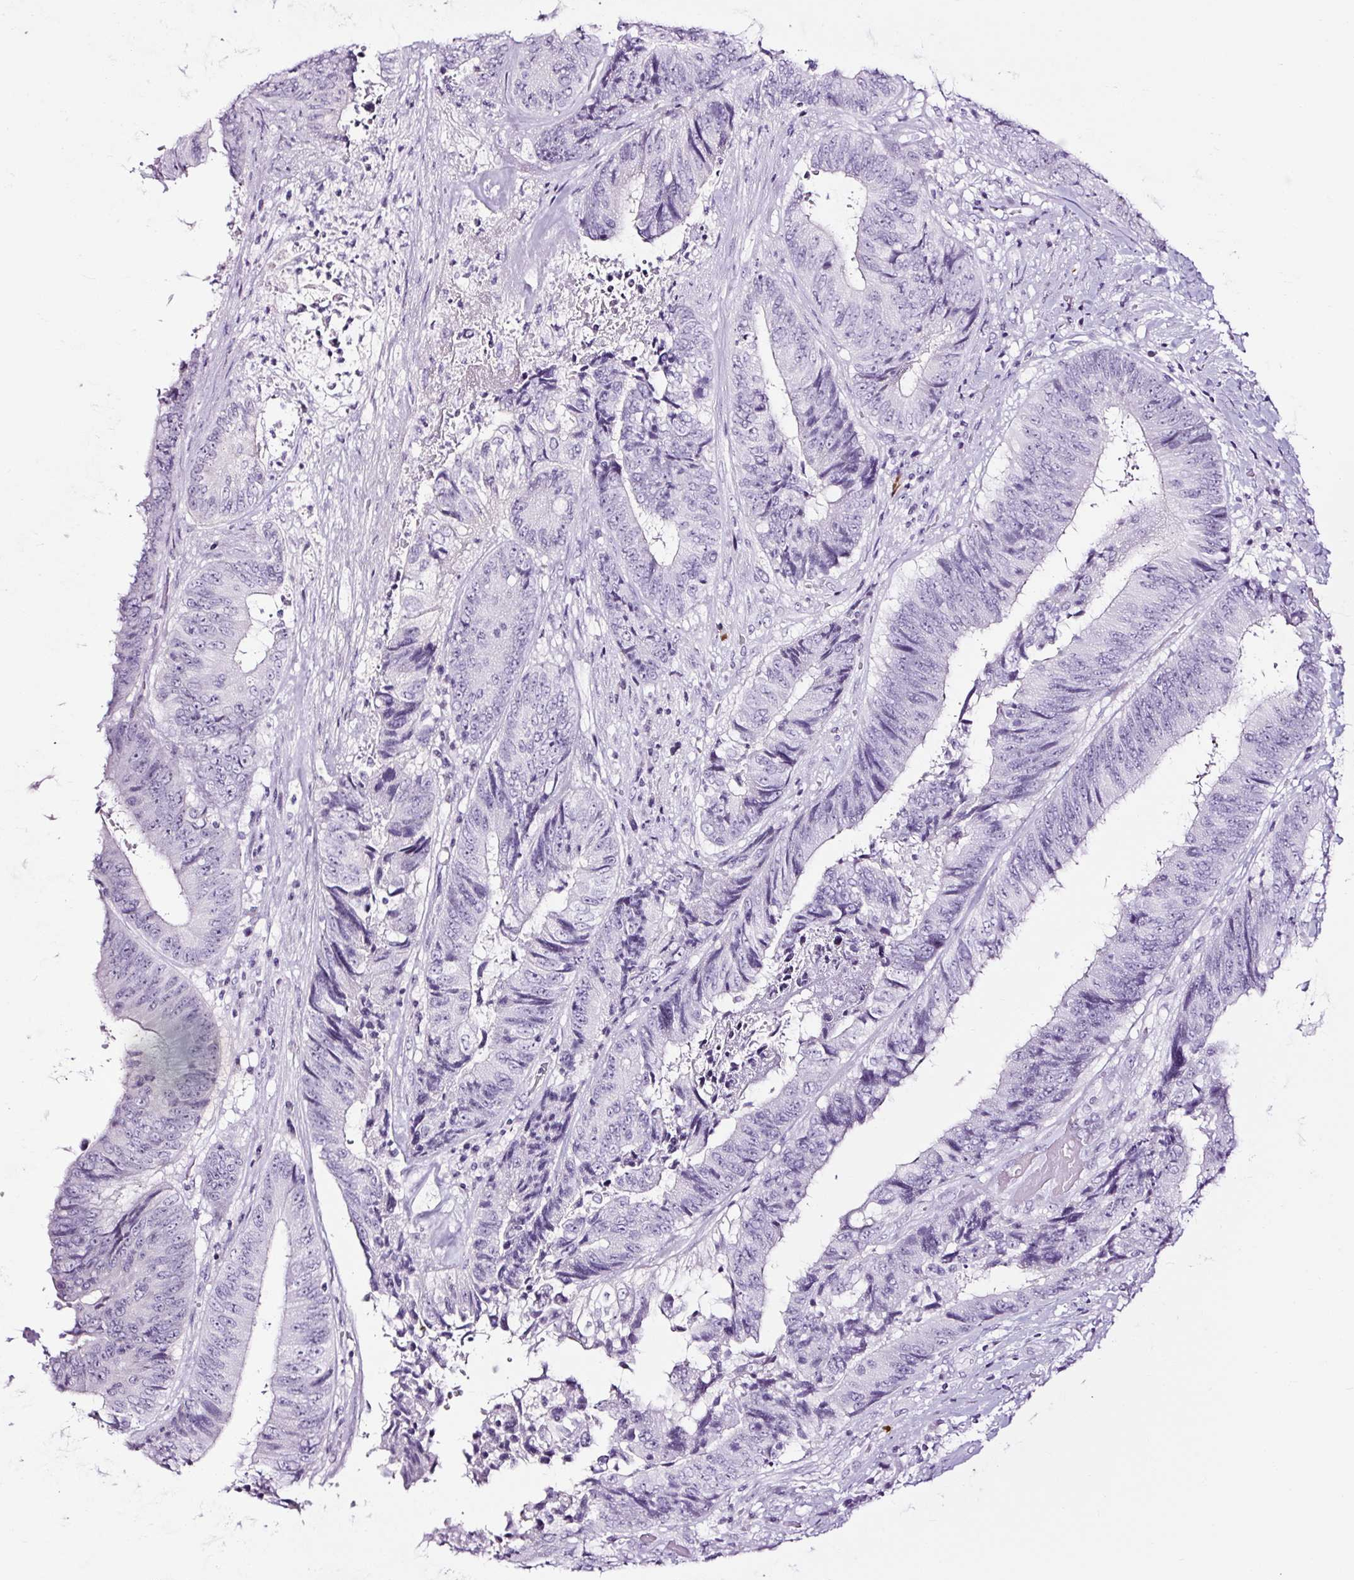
{"staining": {"intensity": "negative", "quantity": "none", "location": "none"}, "tissue": "colorectal cancer", "cell_type": "Tumor cells", "image_type": "cancer", "snomed": [{"axis": "morphology", "description": "Adenocarcinoma, NOS"}, {"axis": "topography", "description": "Rectum"}], "caption": "Immunohistochemistry of human colorectal cancer (adenocarcinoma) demonstrates no expression in tumor cells.", "gene": "NPHS2", "patient": {"sex": "male", "age": 72}}